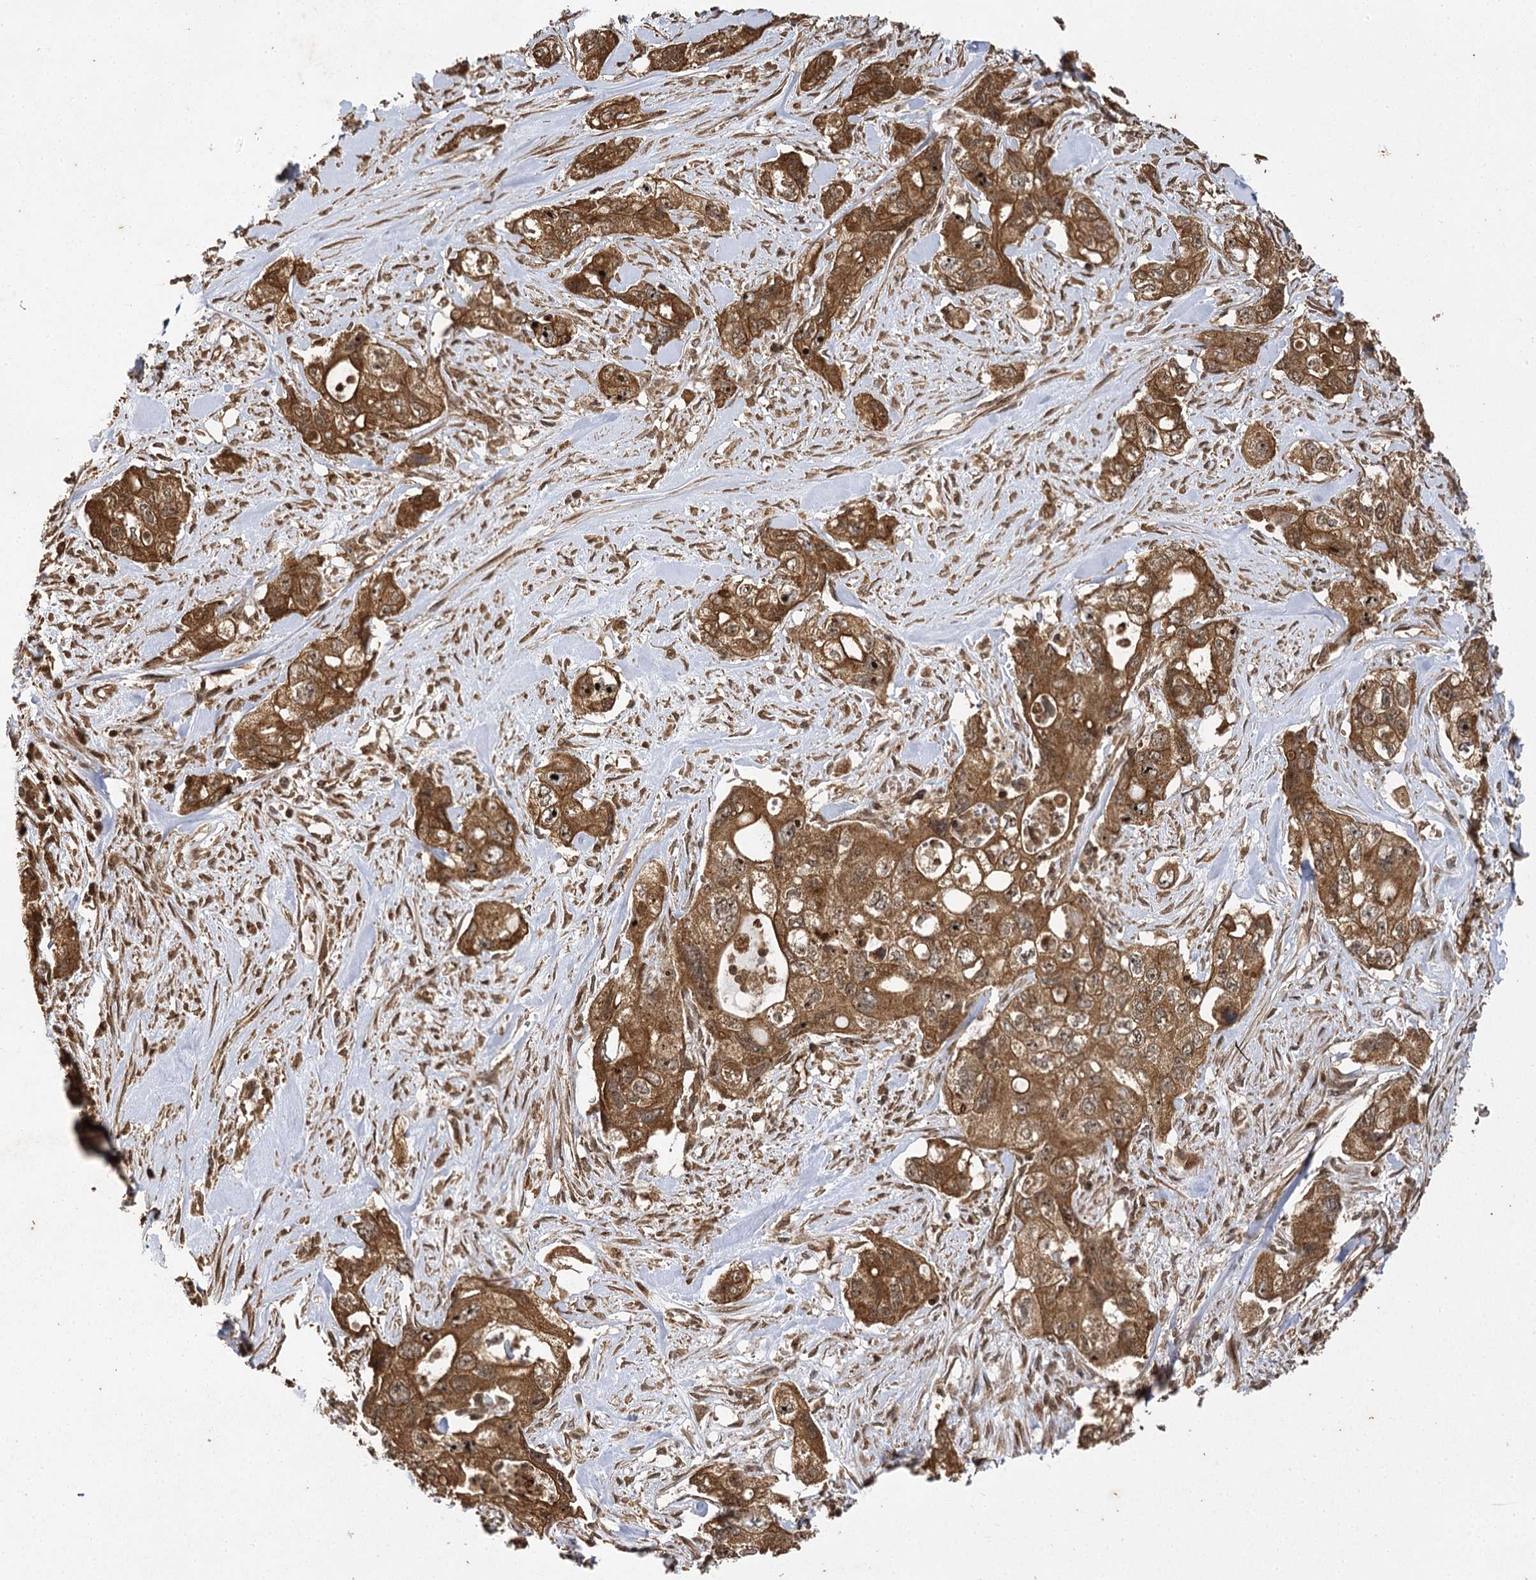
{"staining": {"intensity": "moderate", "quantity": ">75%", "location": "cytoplasmic/membranous,nuclear"}, "tissue": "pancreatic cancer", "cell_type": "Tumor cells", "image_type": "cancer", "snomed": [{"axis": "morphology", "description": "Adenocarcinoma, NOS"}, {"axis": "topography", "description": "Pancreas"}], "caption": "Pancreatic cancer (adenocarcinoma) stained with a brown dye shows moderate cytoplasmic/membranous and nuclear positive staining in about >75% of tumor cells.", "gene": "IL11RA", "patient": {"sex": "female", "age": 73}}